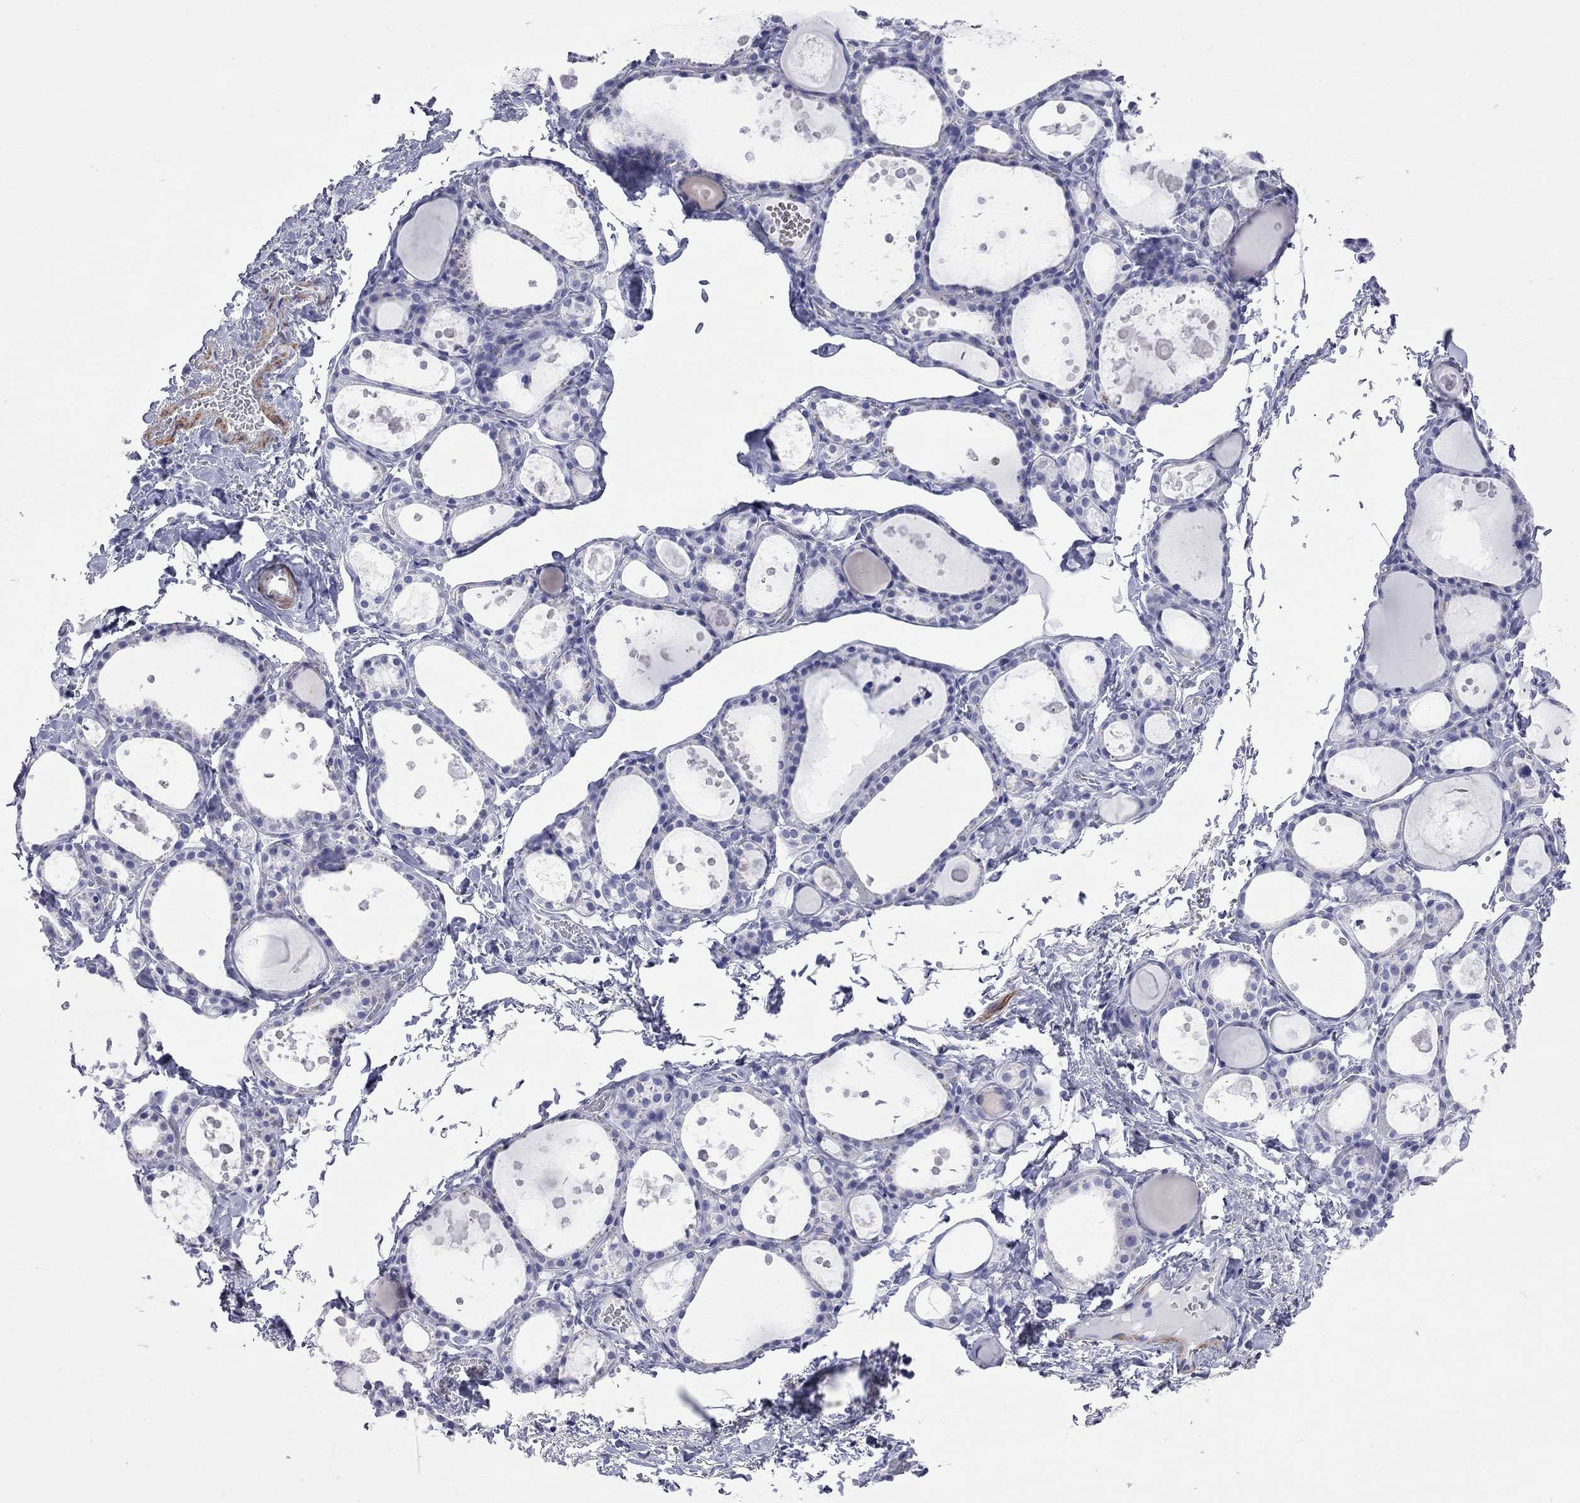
{"staining": {"intensity": "negative", "quantity": "none", "location": "none"}, "tissue": "thyroid gland", "cell_type": "Glandular cells", "image_type": "normal", "snomed": [{"axis": "morphology", "description": "Normal tissue, NOS"}, {"axis": "topography", "description": "Thyroid gland"}], "caption": "Immunohistochemistry (IHC) micrograph of unremarkable thyroid gland: human thyroid gland stained with DAB (3,3'-diaminobenzidine) demonstrates no significant protein expression in glandular cells.", "gene": "BPIFB1", "patient": {"sex": "male", "age": 68}}